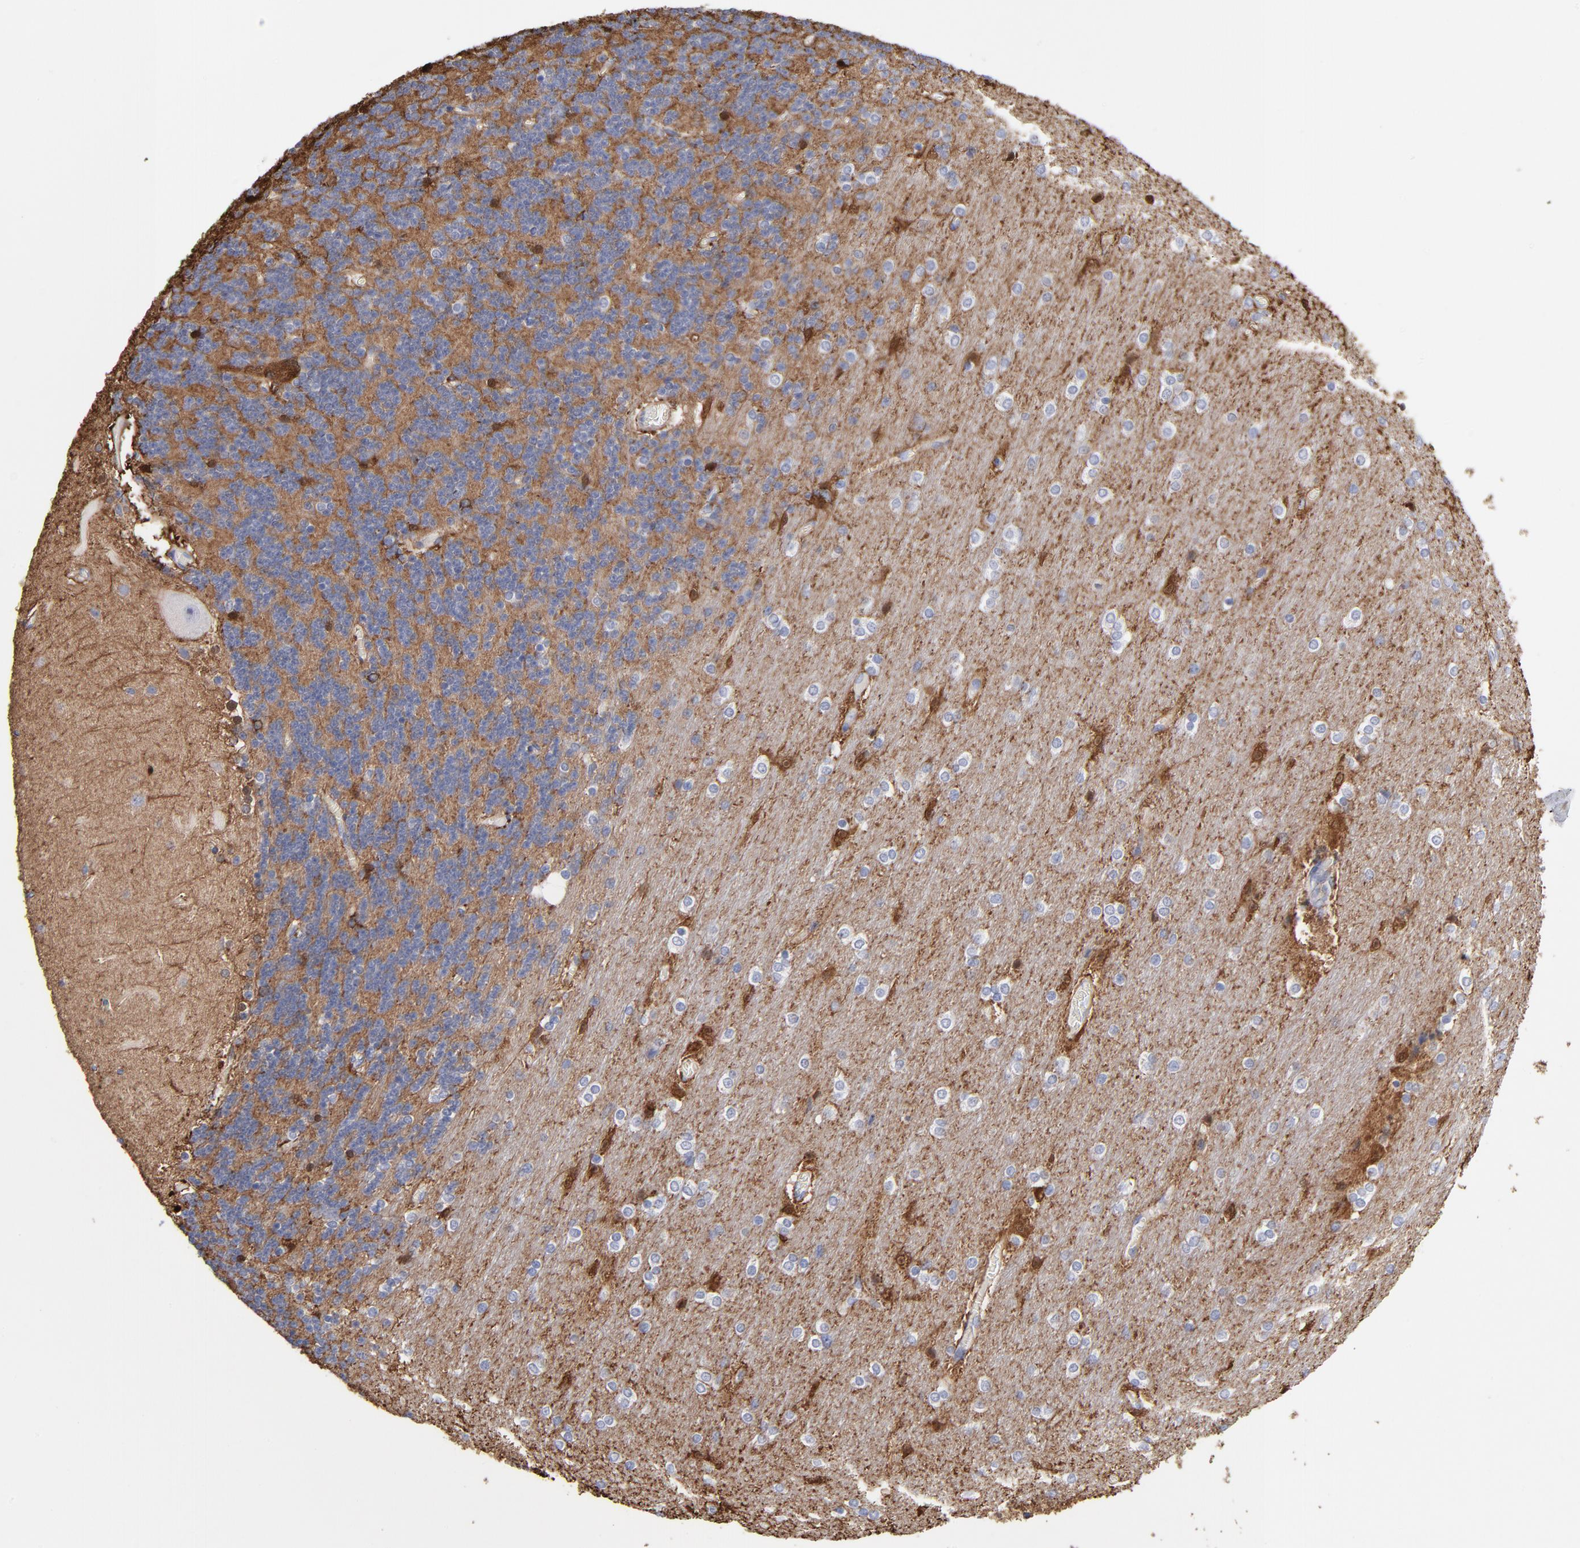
{"staining": {"intensity": "negative", "quantity": "none", "location": "none"}, "tissue": "cerebellum", "cell_type": "Cells in granular layer", "image_type": "normal", "snomed": [{"axis": "morphology", "description": "Normal tissue, NOS"}, {"axis": "topography", "description": "Cerebellum"}], "caption": "A high-resolution image shows immunohistochemistry staining of benign cerebellum, which exhibits no significant positivity in cells in granular layer.", "gene": "CILP", "patient": {"sex": "female", "age": 54}}